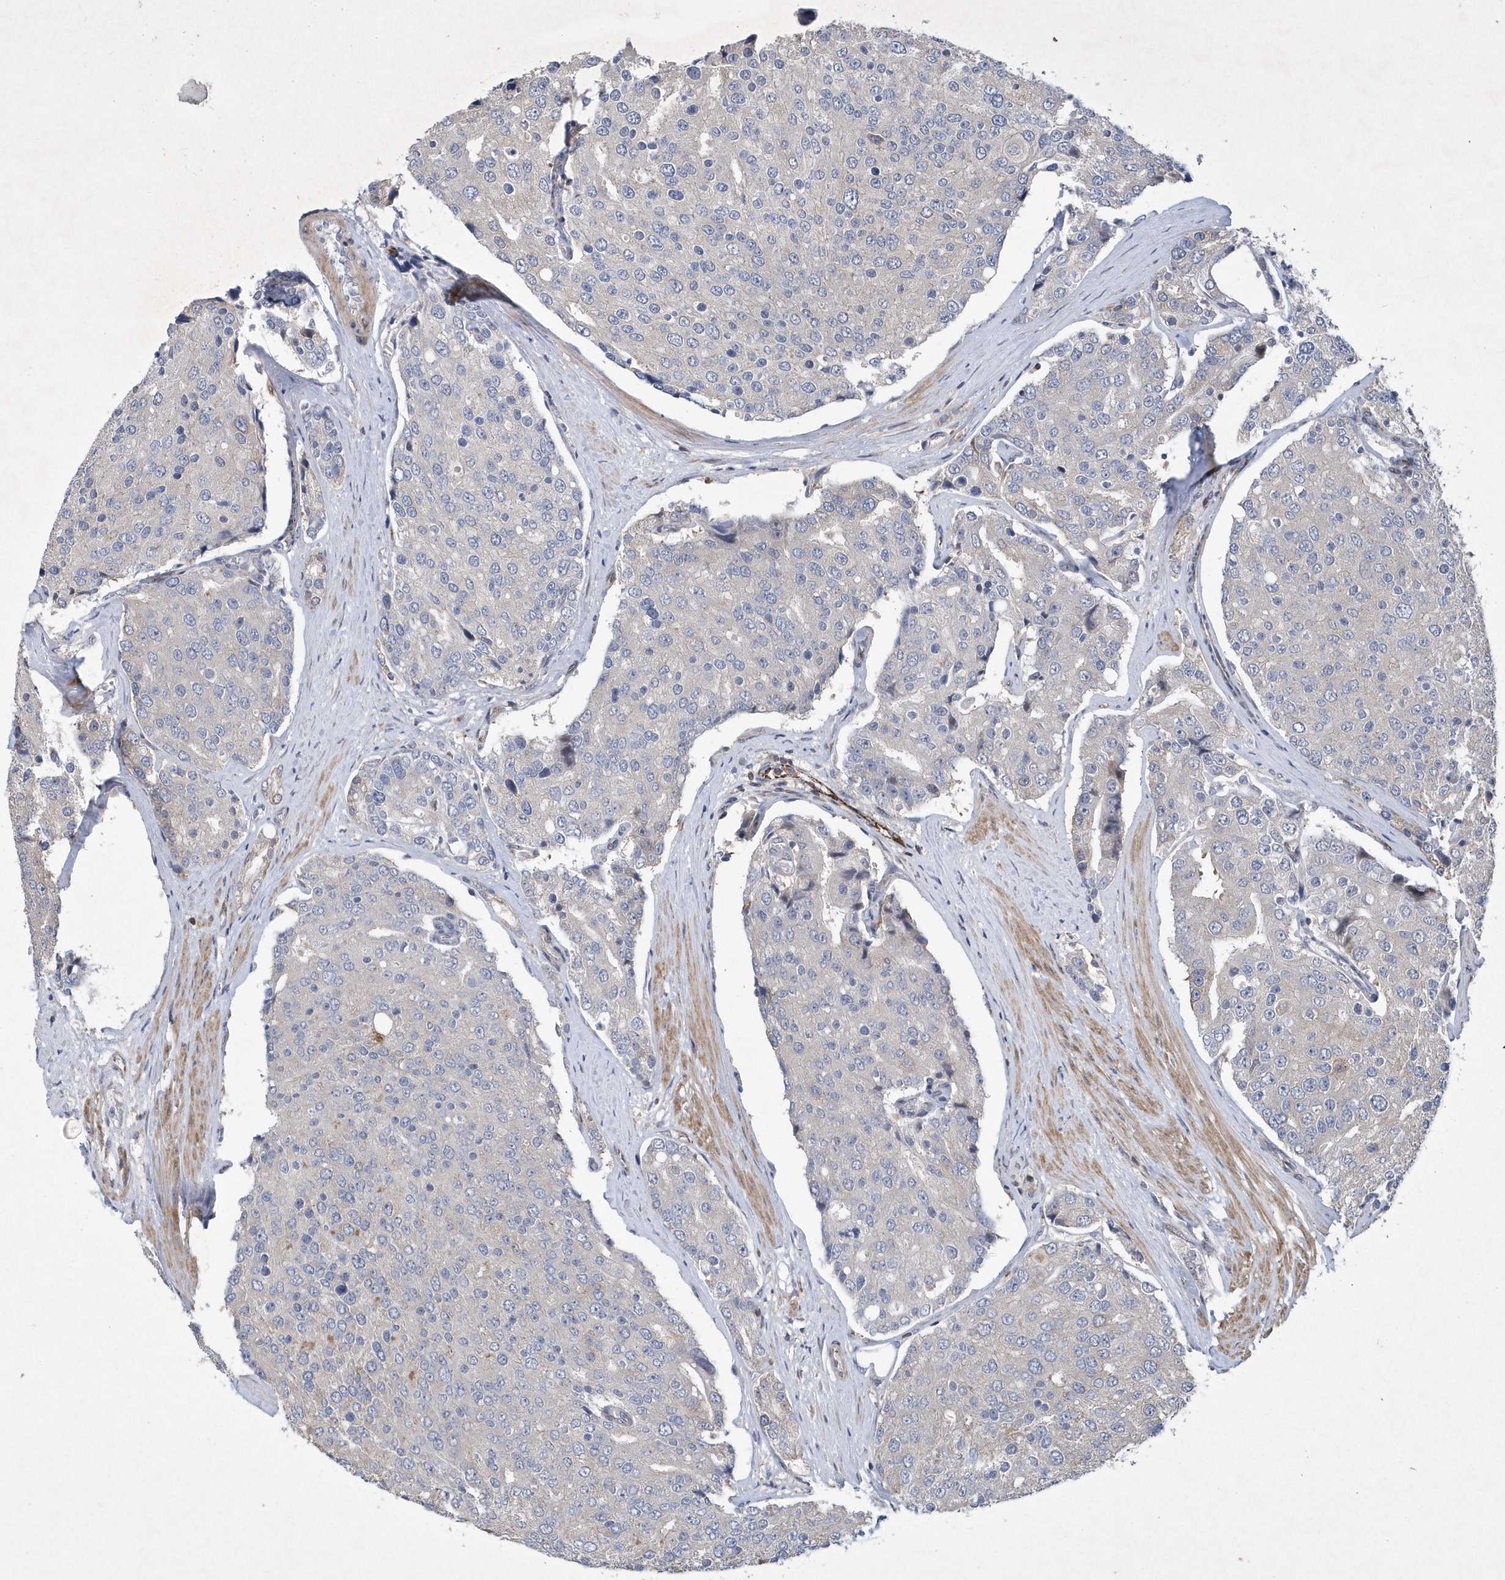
{"staining": {"intensity": "negative", "quantity": "none", "location": "none"}, "tissue": "prostate cancer", "cell_type": "Tumor cells", "image_type": "cancer", "snomed": [{"axis": "morphology", "description": "Adenocarcinoma, High grade"}, {"axis": "topography", "description": "Prostate"}], "caption": "Tumor cells are negative for protein expression in human prostate cancer (high-grade adenocarcinoma).", "gene": "N4BP2", "patient": {"sex": "male", "age": 50}}